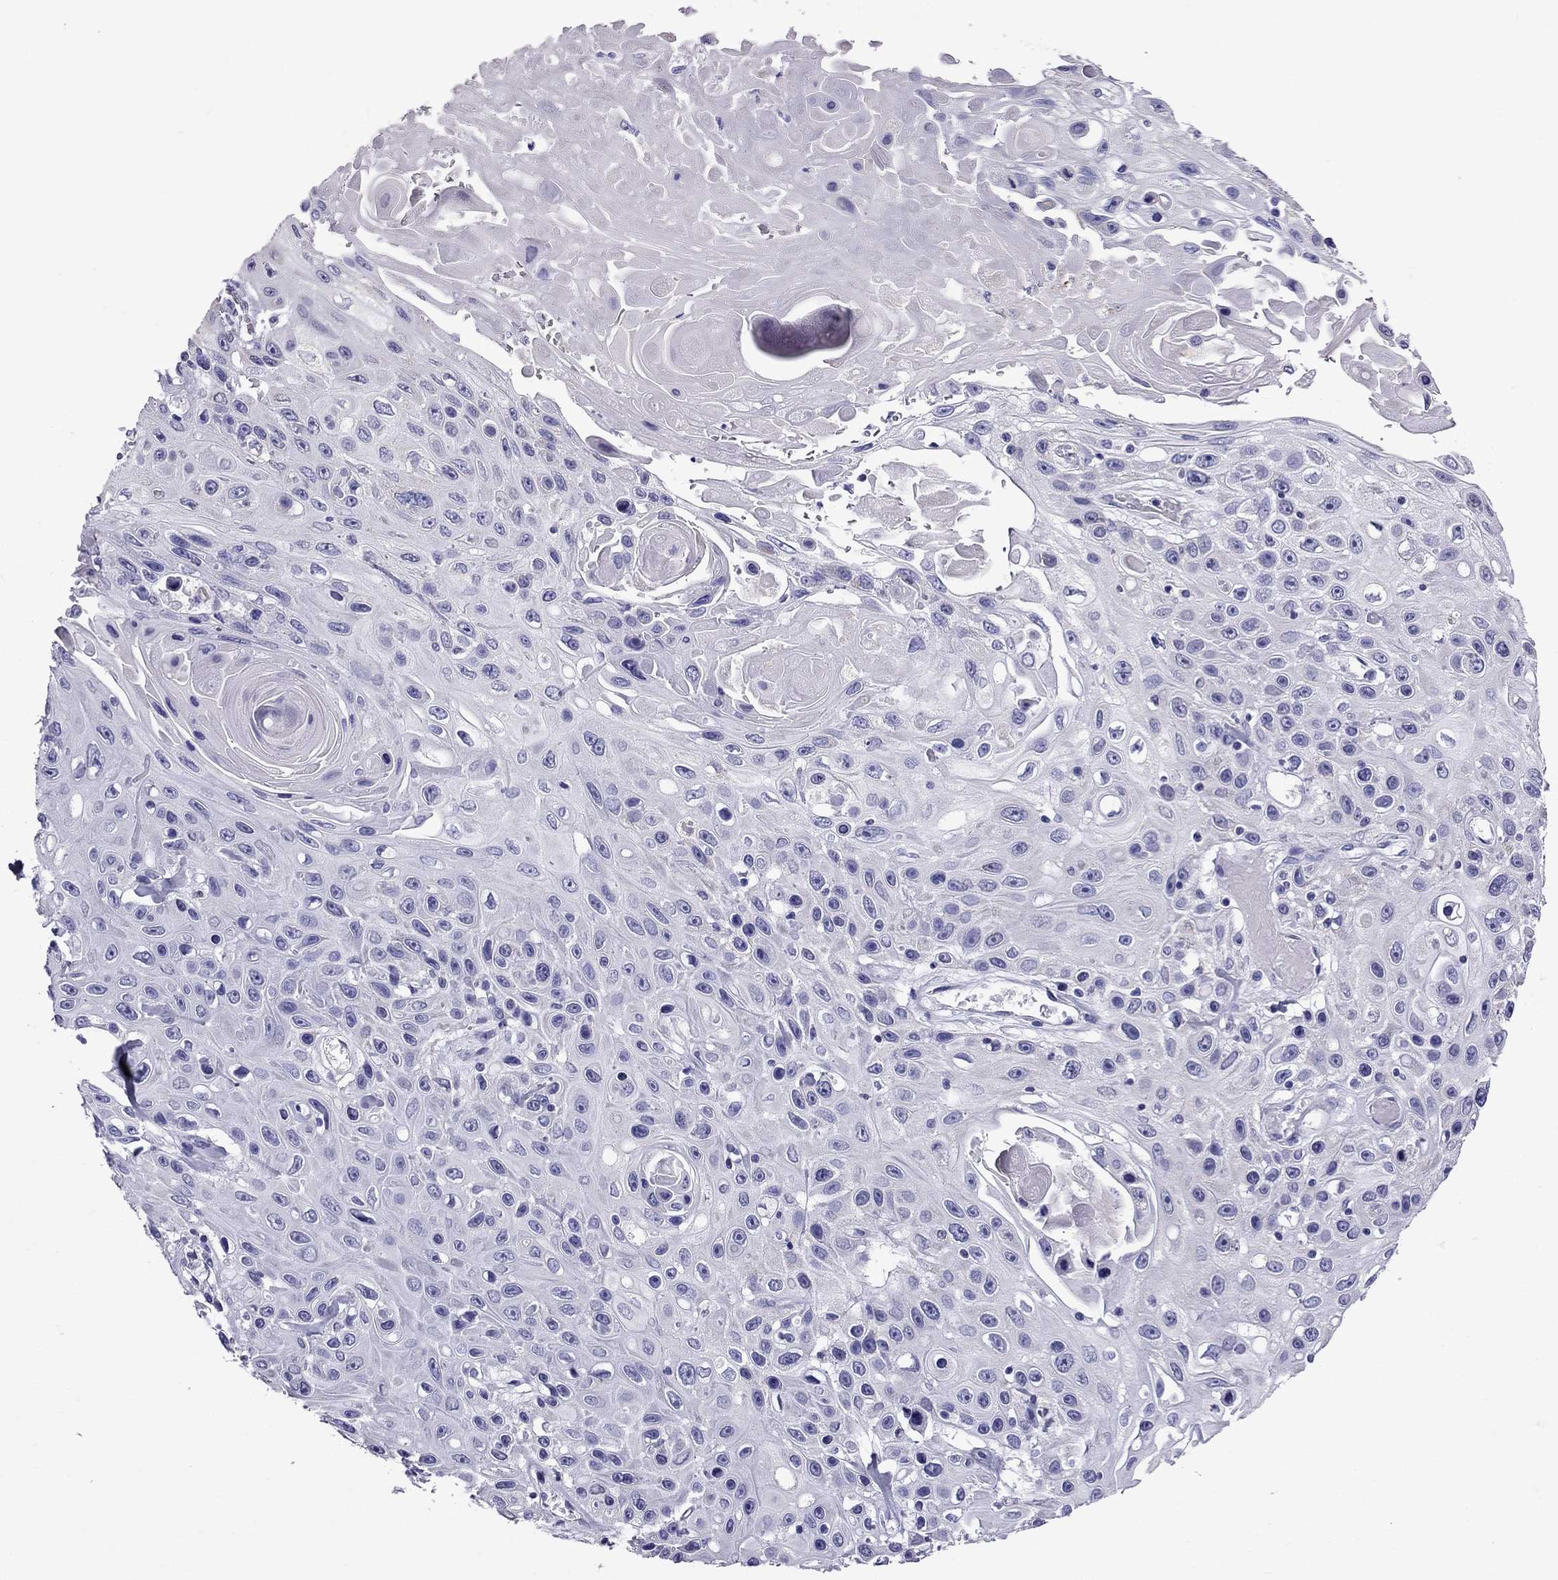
{"staining": {"intensity": "negative", "quantity": "none", "location": "none"}, "tissue": "skin cancer", "cell_type": "Tumor cells", "image_type": "cancer", "snomed": [{"axis": "morphology", "description": "Squamous cell carcinoma, NOS"}, {"axis": "topography", "description": "Skin"}], "caption": "An immunohistochemistry histopathology image of skin squamous cell carcinoma is shown. There is no staining in tumor cells of skin squamous cell carcinoma.", "gene": "TTLL13", "patient": {"sex": "male", "age": 82}}